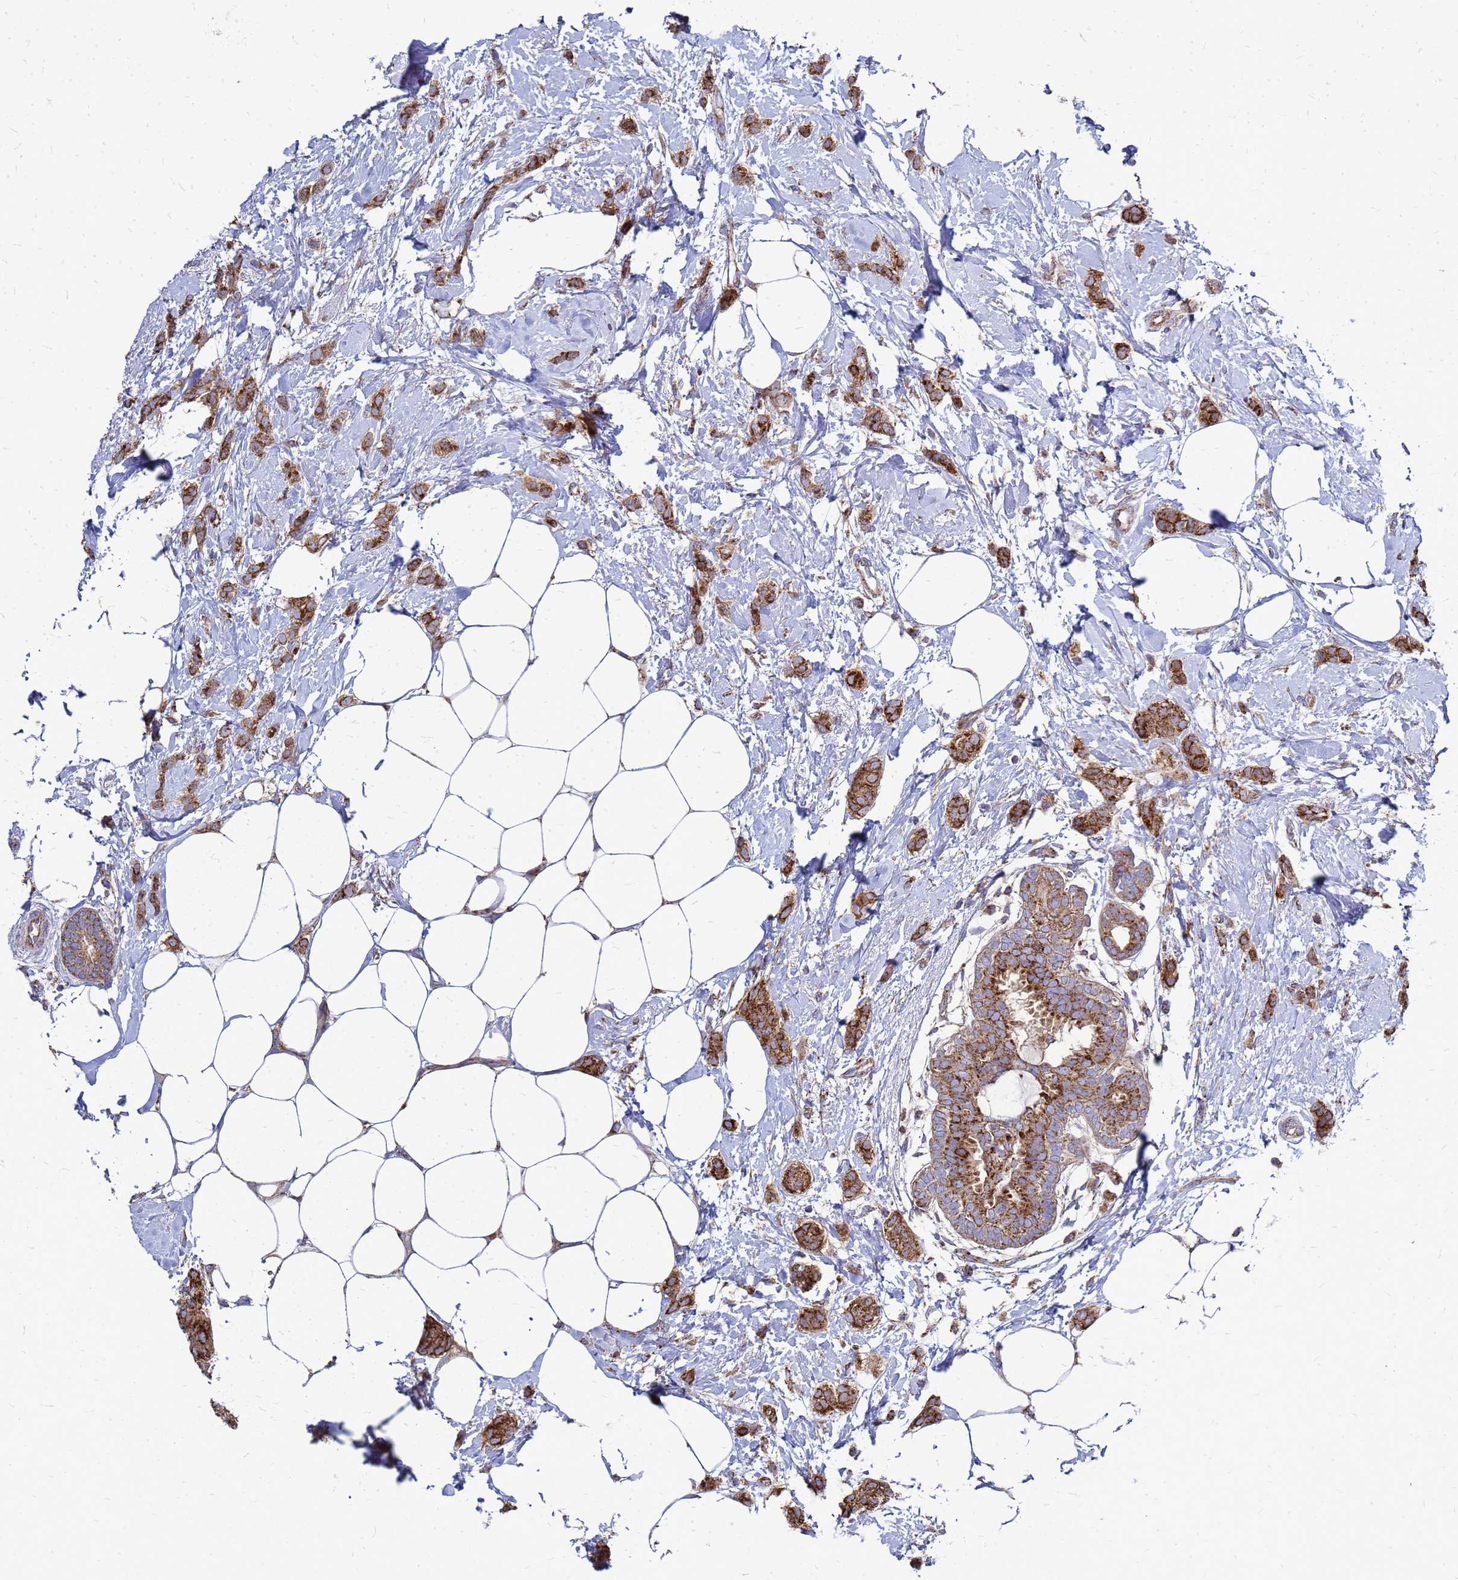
{"staining": {"intensity": "strong", "quantity": ">75%", "location": "cytoplasmic/membranous"}, "tissue": "breast cancer", "cell_type": "Tumor cells", "image_type": "cancer", "snomed": [{"axis": "morphology", "description": "Duct carcinoma"}, {"axis": "topography", "description": "Breast"}], "caption": "Protein staining of breast cancer tissue demonstrates strong cytoplasmic/membranous staining in about >75% of tumor cells. (DAB (3,3'-diaminobenzidine) IHC, brown staining for protein, blue staining for nuclei).", "gene": "FSTL4", "patient": {"sex": "female", "age": 72}}